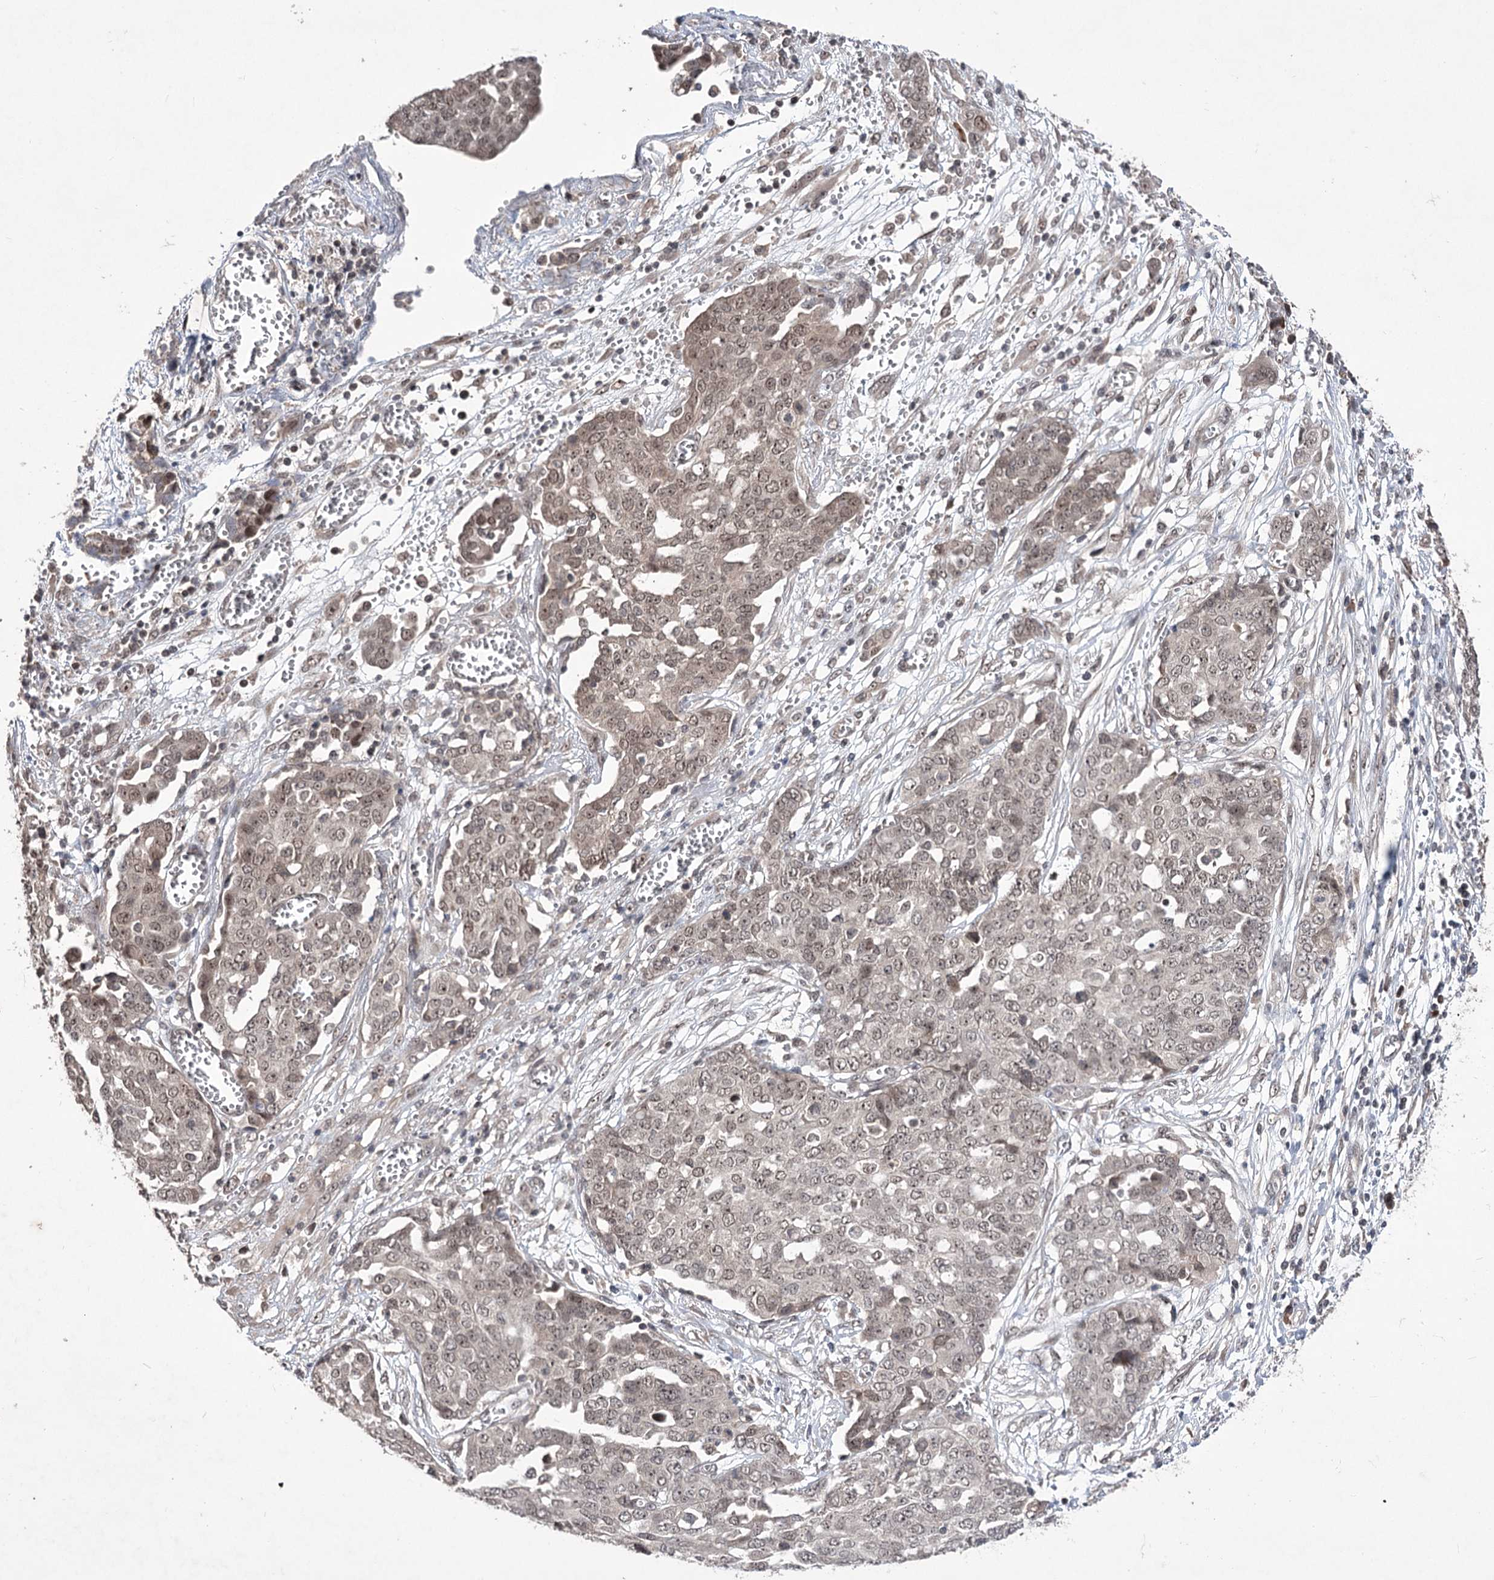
{"staining": {"intensity": "weak", "quantity": "25%-75%", "location": "nuclear"}, "tissue": "ovarian cancer", "cell_type": "Tumor cells", "image_type": "cancer", "snomed": [{"axis": "morphology", "description": "Cystadenocarcinoma, serous, NOS"}, {"axis": "topography", "description": "Soft tissue"}, {"axis": "topography", "description": "Ovary"}], "caption": "DAB (3,3'-diaminobenzidine) immunohistochemical staining of ovarian serous cystadenocarcinoma demonstrates weak nuclear protein expression in approximately 25%-75% of tumor cells.", "gene": "VGLL4", "patient": {"sex": "female", "age": 57}}